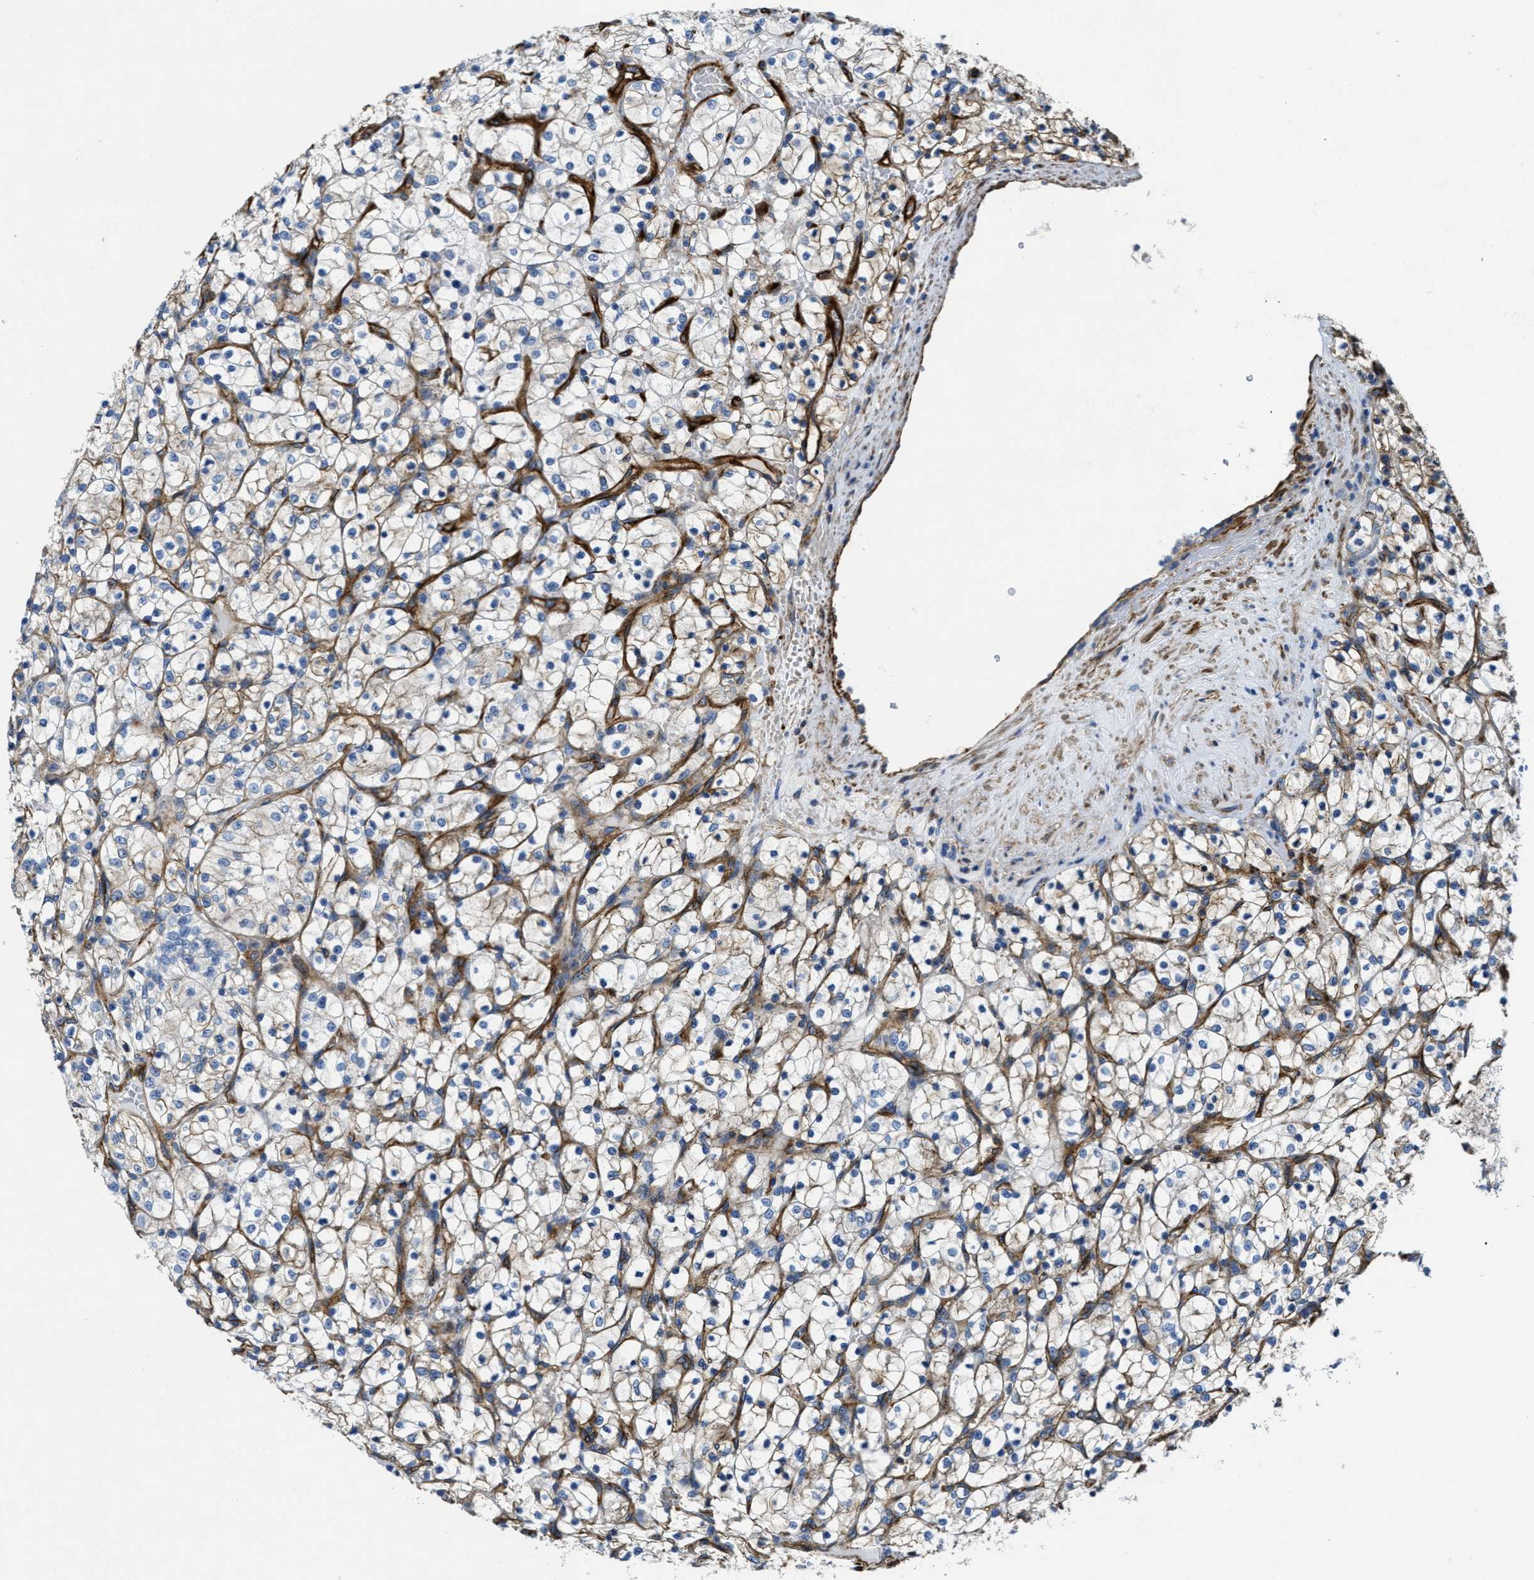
{"staining": {"intensity": "weak", "quantity": "<25%", "location": "cytoplasmic/membranous"}, "tissue": "renal cancer", "cell_type": "Tumor cells", "image_type": "cancer", "snomed": [{"axis": "morphology", "description": "Adenocarcinoma, NOS"}, {"axis": "topography", "description": "Kidney"}], "caption": "An image of renal adenocarcinoma stained for a protein displays no brown staining in tumor cells.", "gene": "NAB1", "patient": {"sex": "female", "age": 69}}